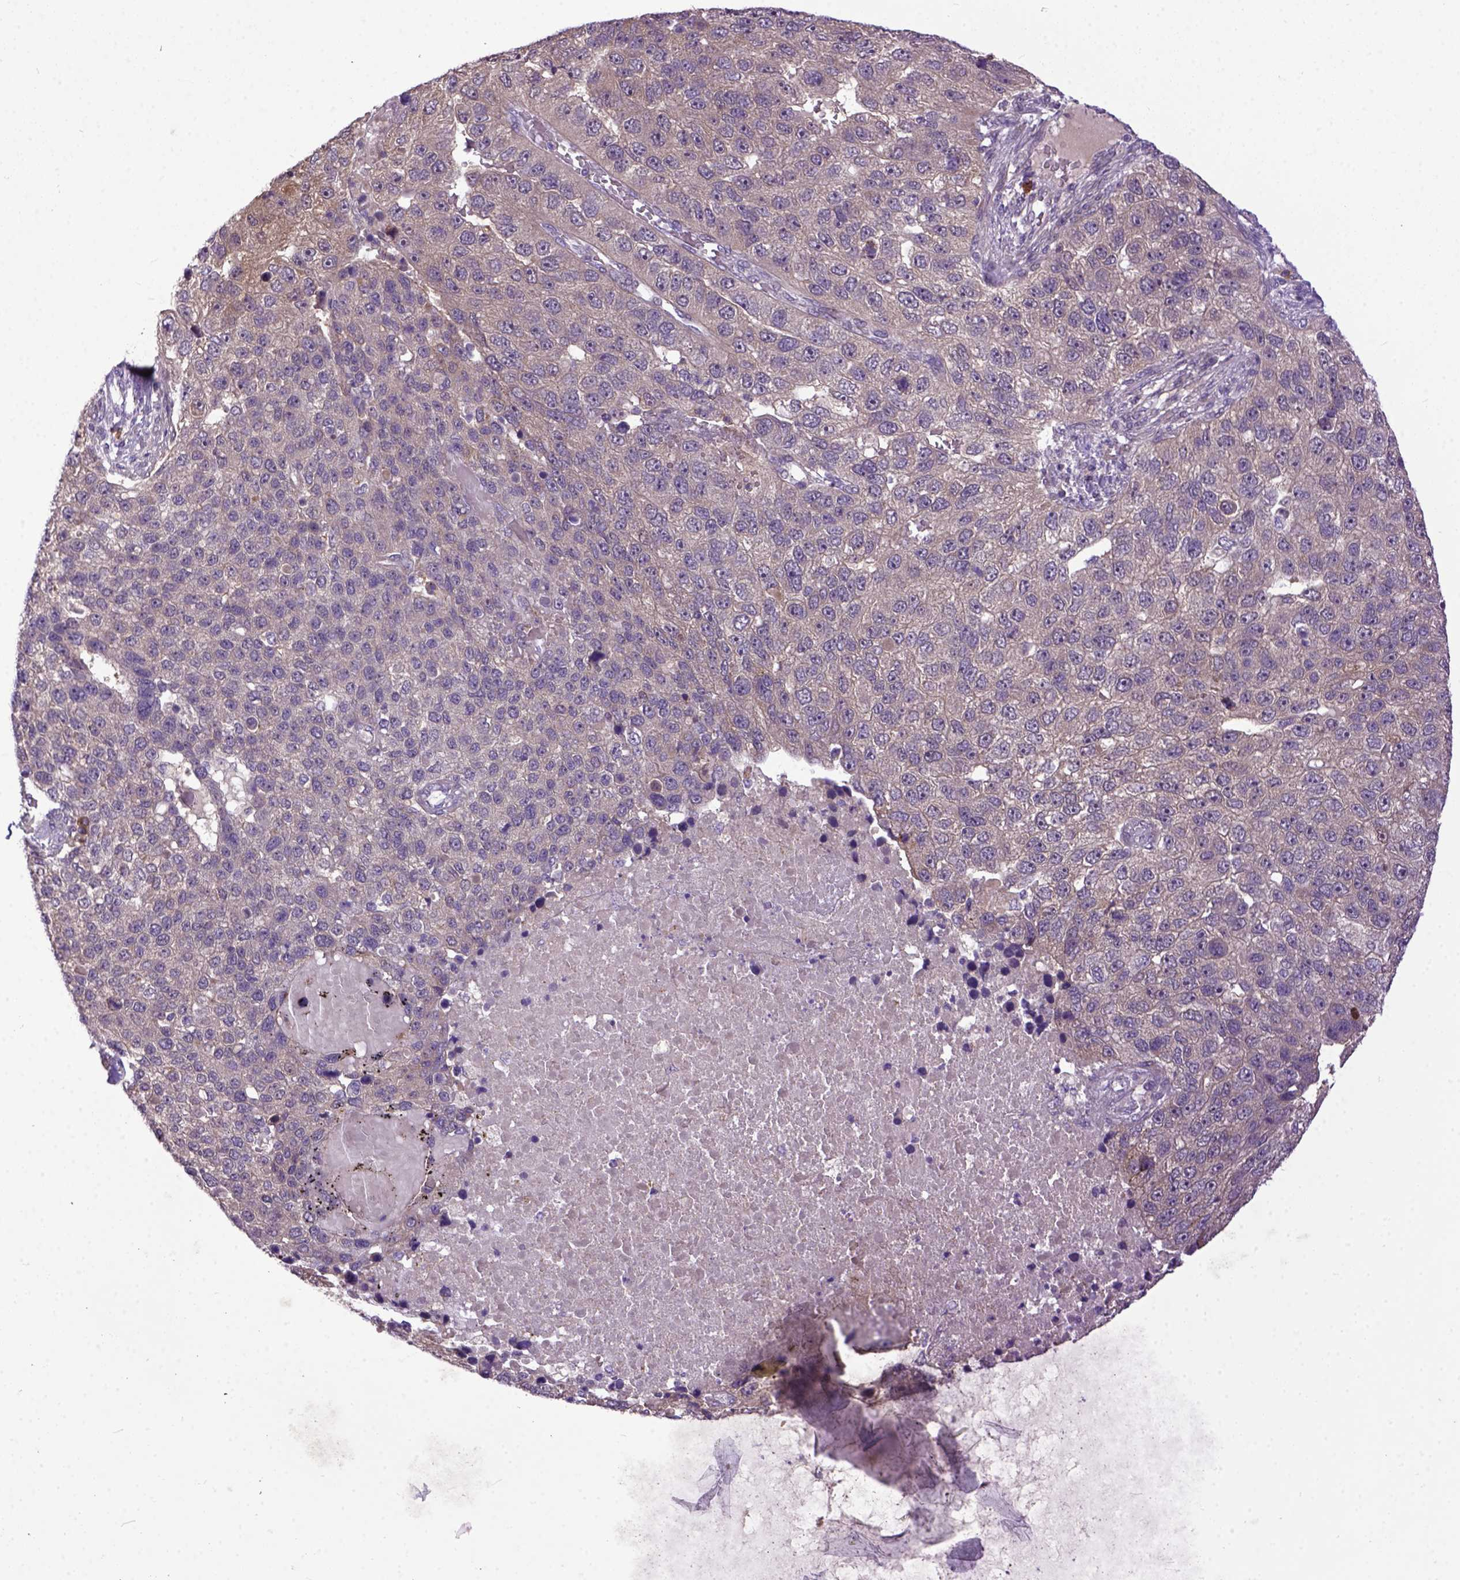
{"staining": {"intensity": "weak", "quantity": "25%-75%", "location": "cytoplasmic/membranous"}, "tissue": "pancreatic cancer", "cell_type": "Tumor cells", "image_type": "cancer", "snomed": [{"axis": "morphology", "description": "Adenocarcinoma, NOS"}, {"axis": "topography", "description": "Pancreas"}], "caption": "About 25%-75% of tumor cells in human adenocarcinoma (pancreatic) show weak cytoplasmic/membranous protein positivity as visualized by brown immunohistochemical staining.", "gene": "CPNE1", "patient": {"sex": "female", "age": 61}}